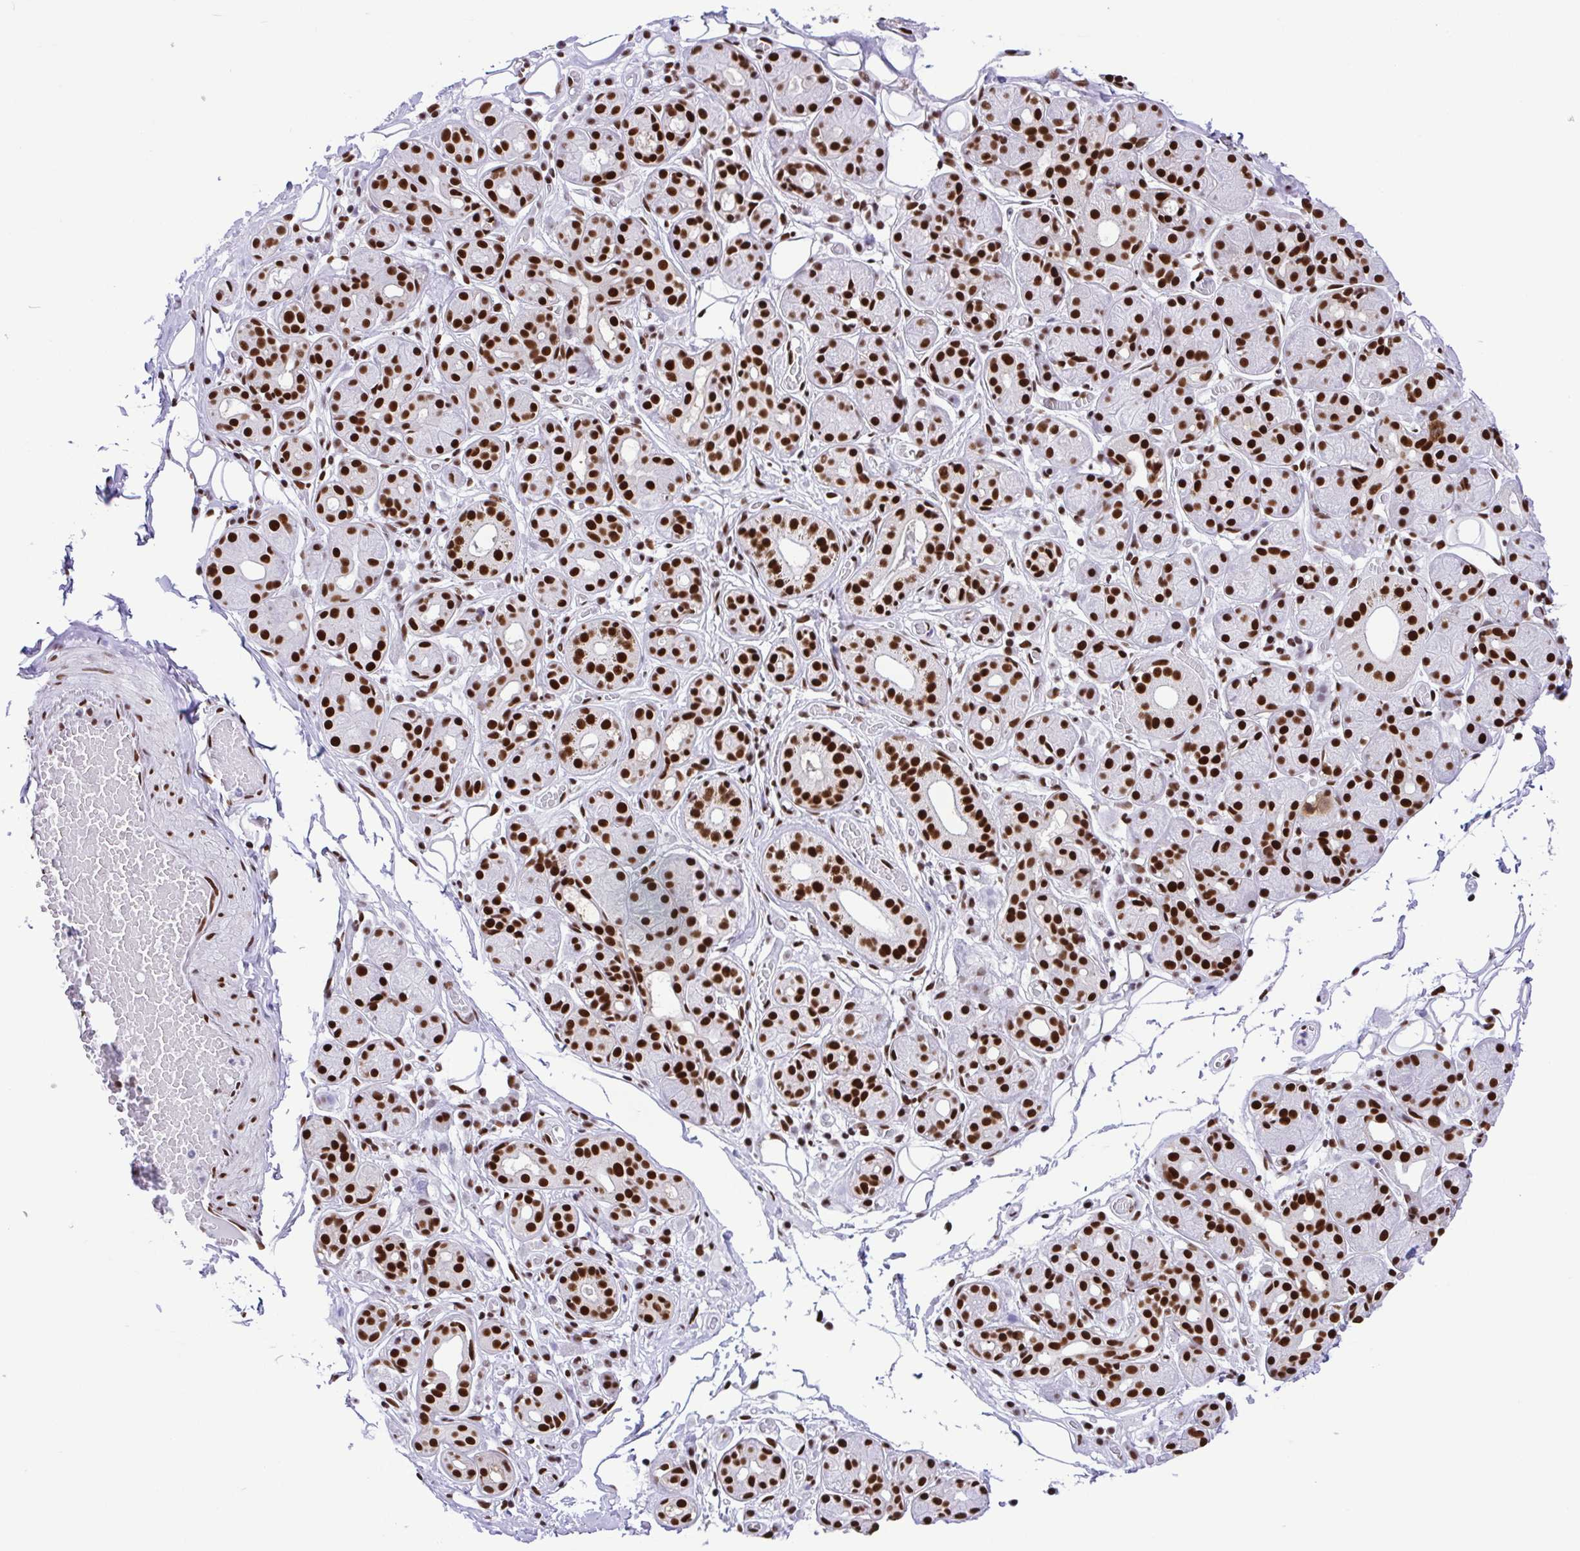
{"staining": {"intensity": "strong", "quantity": ">75%", "location": "nuclear"}, "tissue": "salivary gland", "cell_type": "Glandular cells", "image_type": "normal", "snomed": [{"axis": "morphology", "description": "Normal tissue, NOS"}, {"axis": "topography", "description": "Salivary gland"}, {"axis": "topography", "description": "Peripheral nerve tissue"}], "caption": "Strong nuclear positivity is present in approximately >75% of glandular cells in benign salivary gland. Using DAB (3,3'-diaminobenzidine) (brown) and hematoxylin (blue) stains, captured at high magnification using brightfield microscopy.", "gene": "TRIM28", "patient": {"sex": "male", "age": 71}}